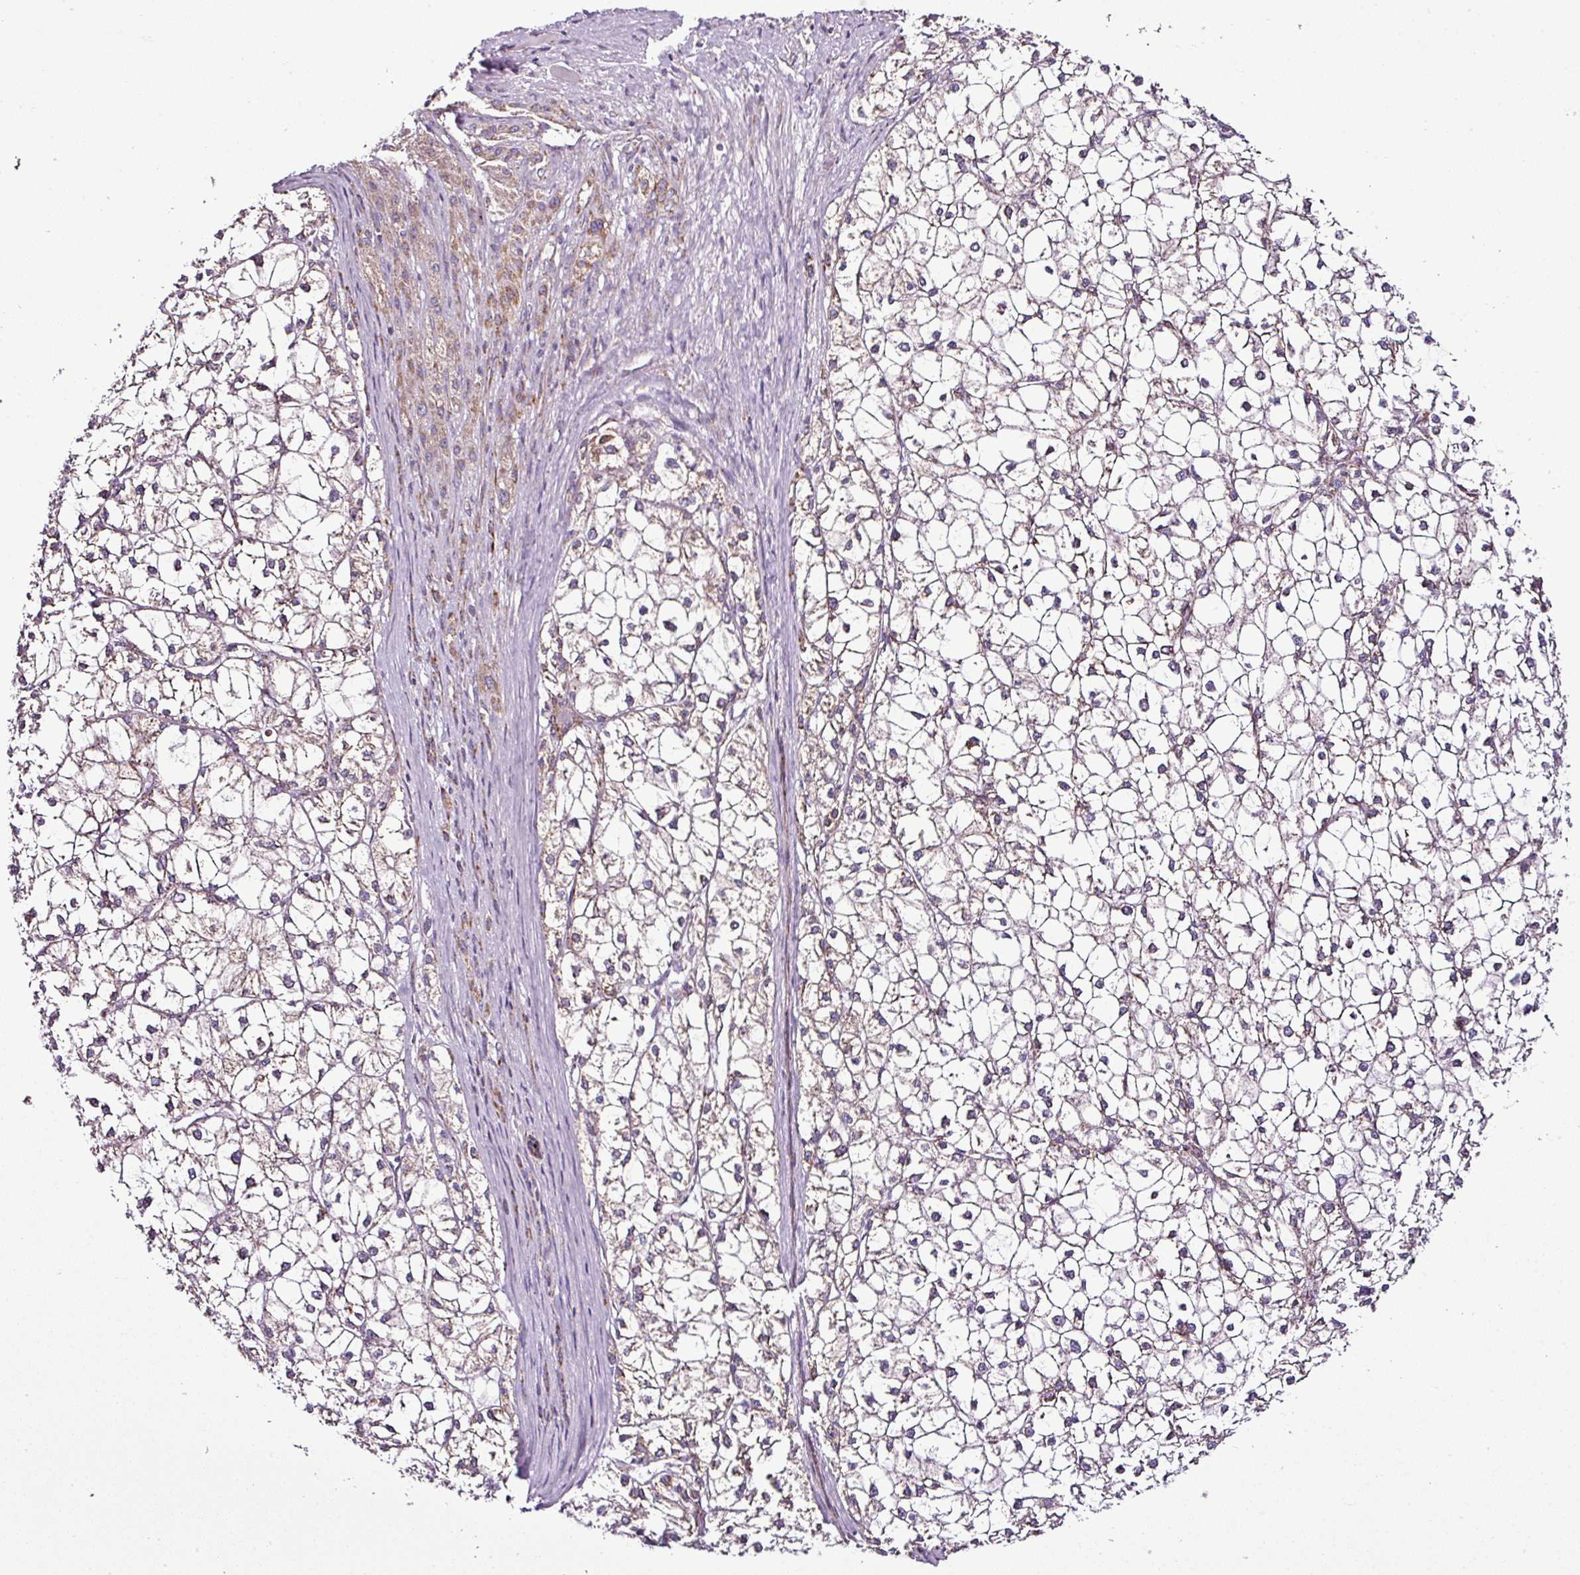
{"staining": {"intensity": "weak", "quantity": "25%-75%", "location": "cytoplasmic/membranous"}, "tissue": "liver cancer", "cell_type": "Tumor cells", "image_type": "cancer", "snomed": [{"axis": "morphology", "description": "Carcinoma, Hepatocellular, NOS"}, {"axis": "topography", "description": "Liver"}], "caption": "The immunohistochemical stain labels weak cytoplasmic/membranous positivity in tumor cells of liver cancer (hepatocellular carcinoma) tissue.", "gene": "DPAGT1", "patient": {"sex": "female", "age": 43}}